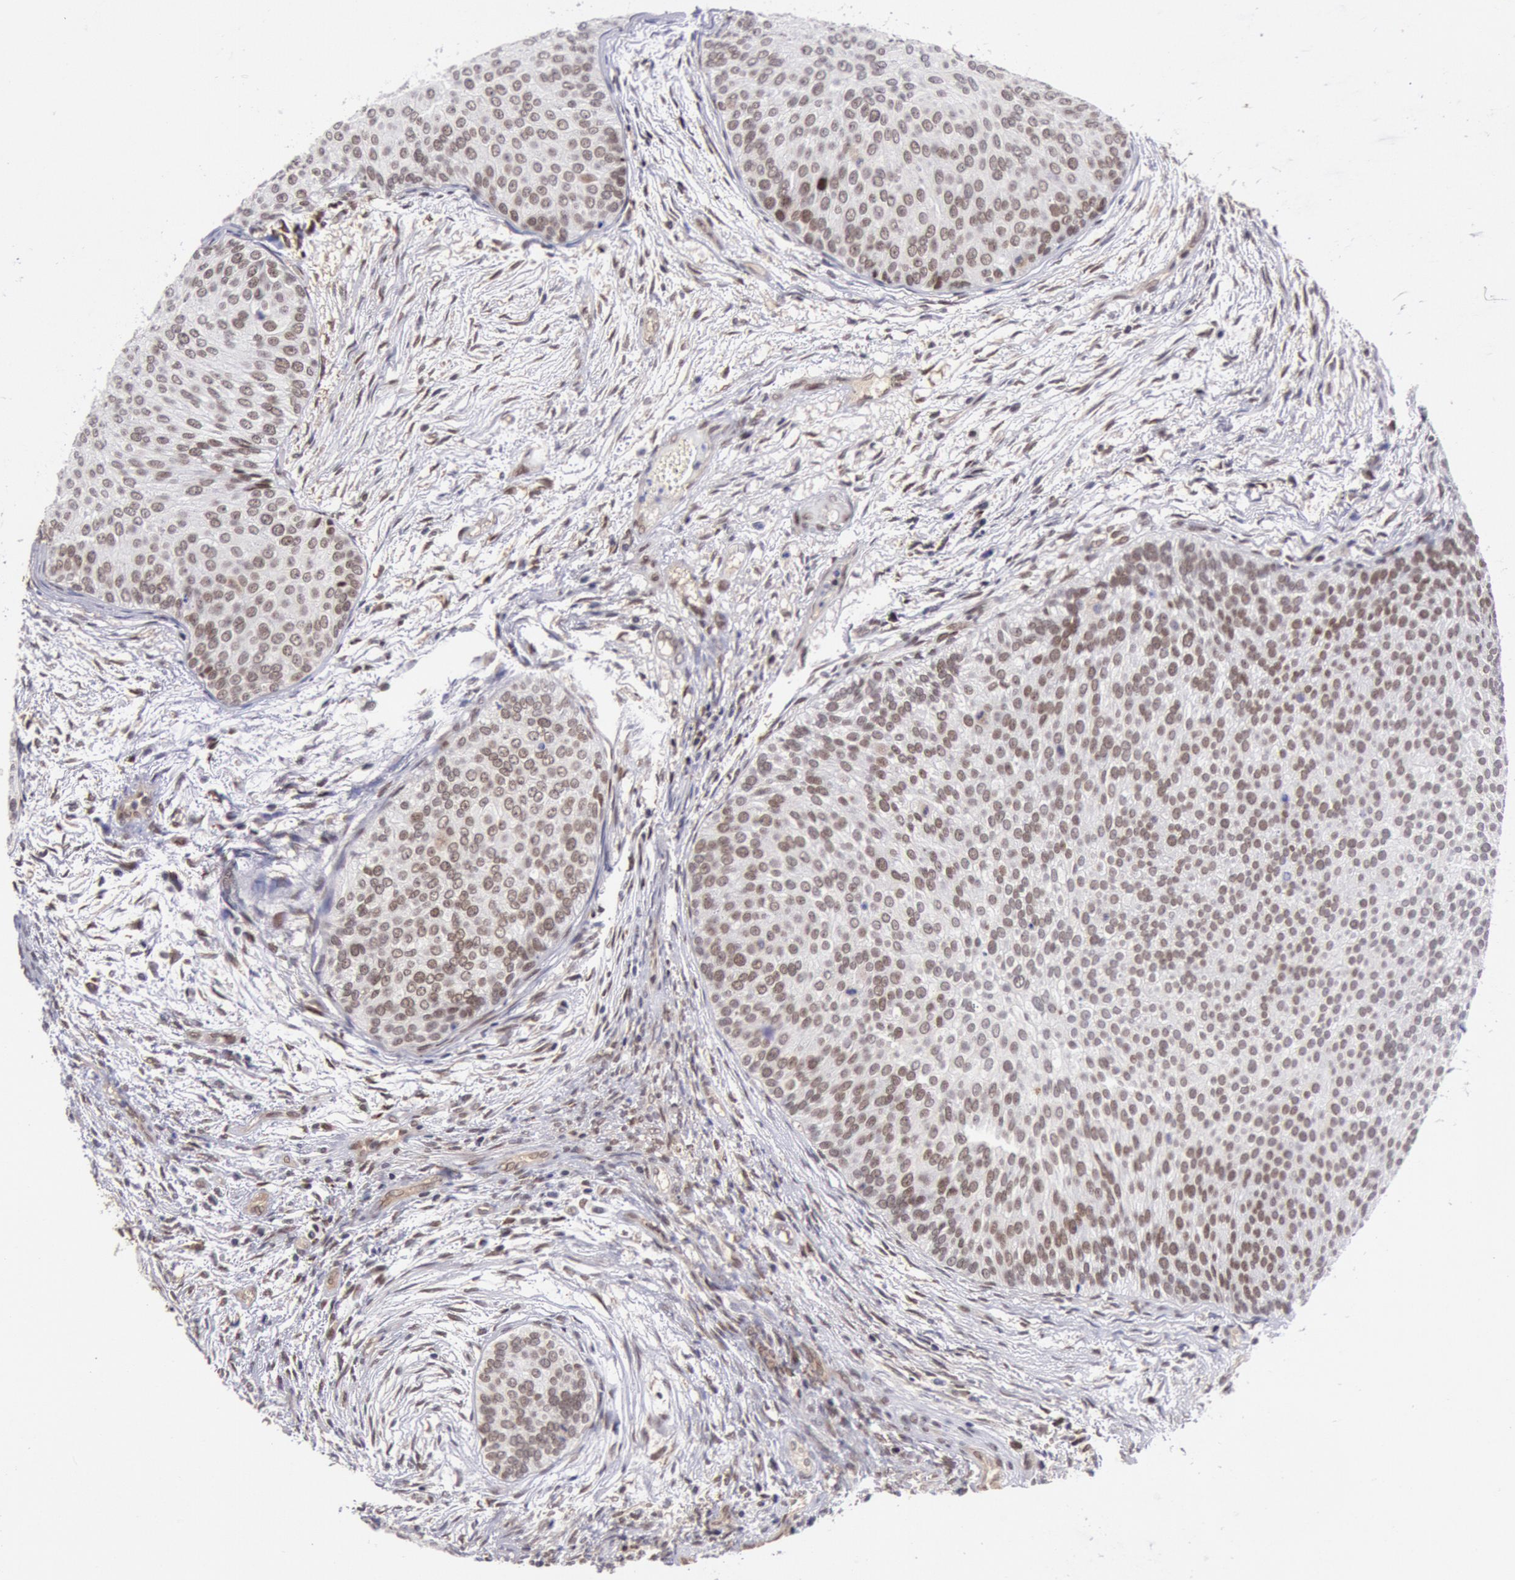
{"staining": {"intensity": "moderate", "quantity": ">75%", "location": "nuclear"}, "tissue": "urothelial cancer", "cell_type": "Tumor cells", "image_type": "cancer", "snomed": [{"axis": "morphology", "description": "Urothelial carcinoma, Low grade"}, {"axis": "topography", "description": "Urinary bladder"}], "caption": "Immunohistochemical staining of urothelial carcinoma (low-grade) displays moderate nuclear protein expression in approximately >75% of tumor cells.", "gene": "CDKN2B", "patient": {"sex": "male", "age": 84}}